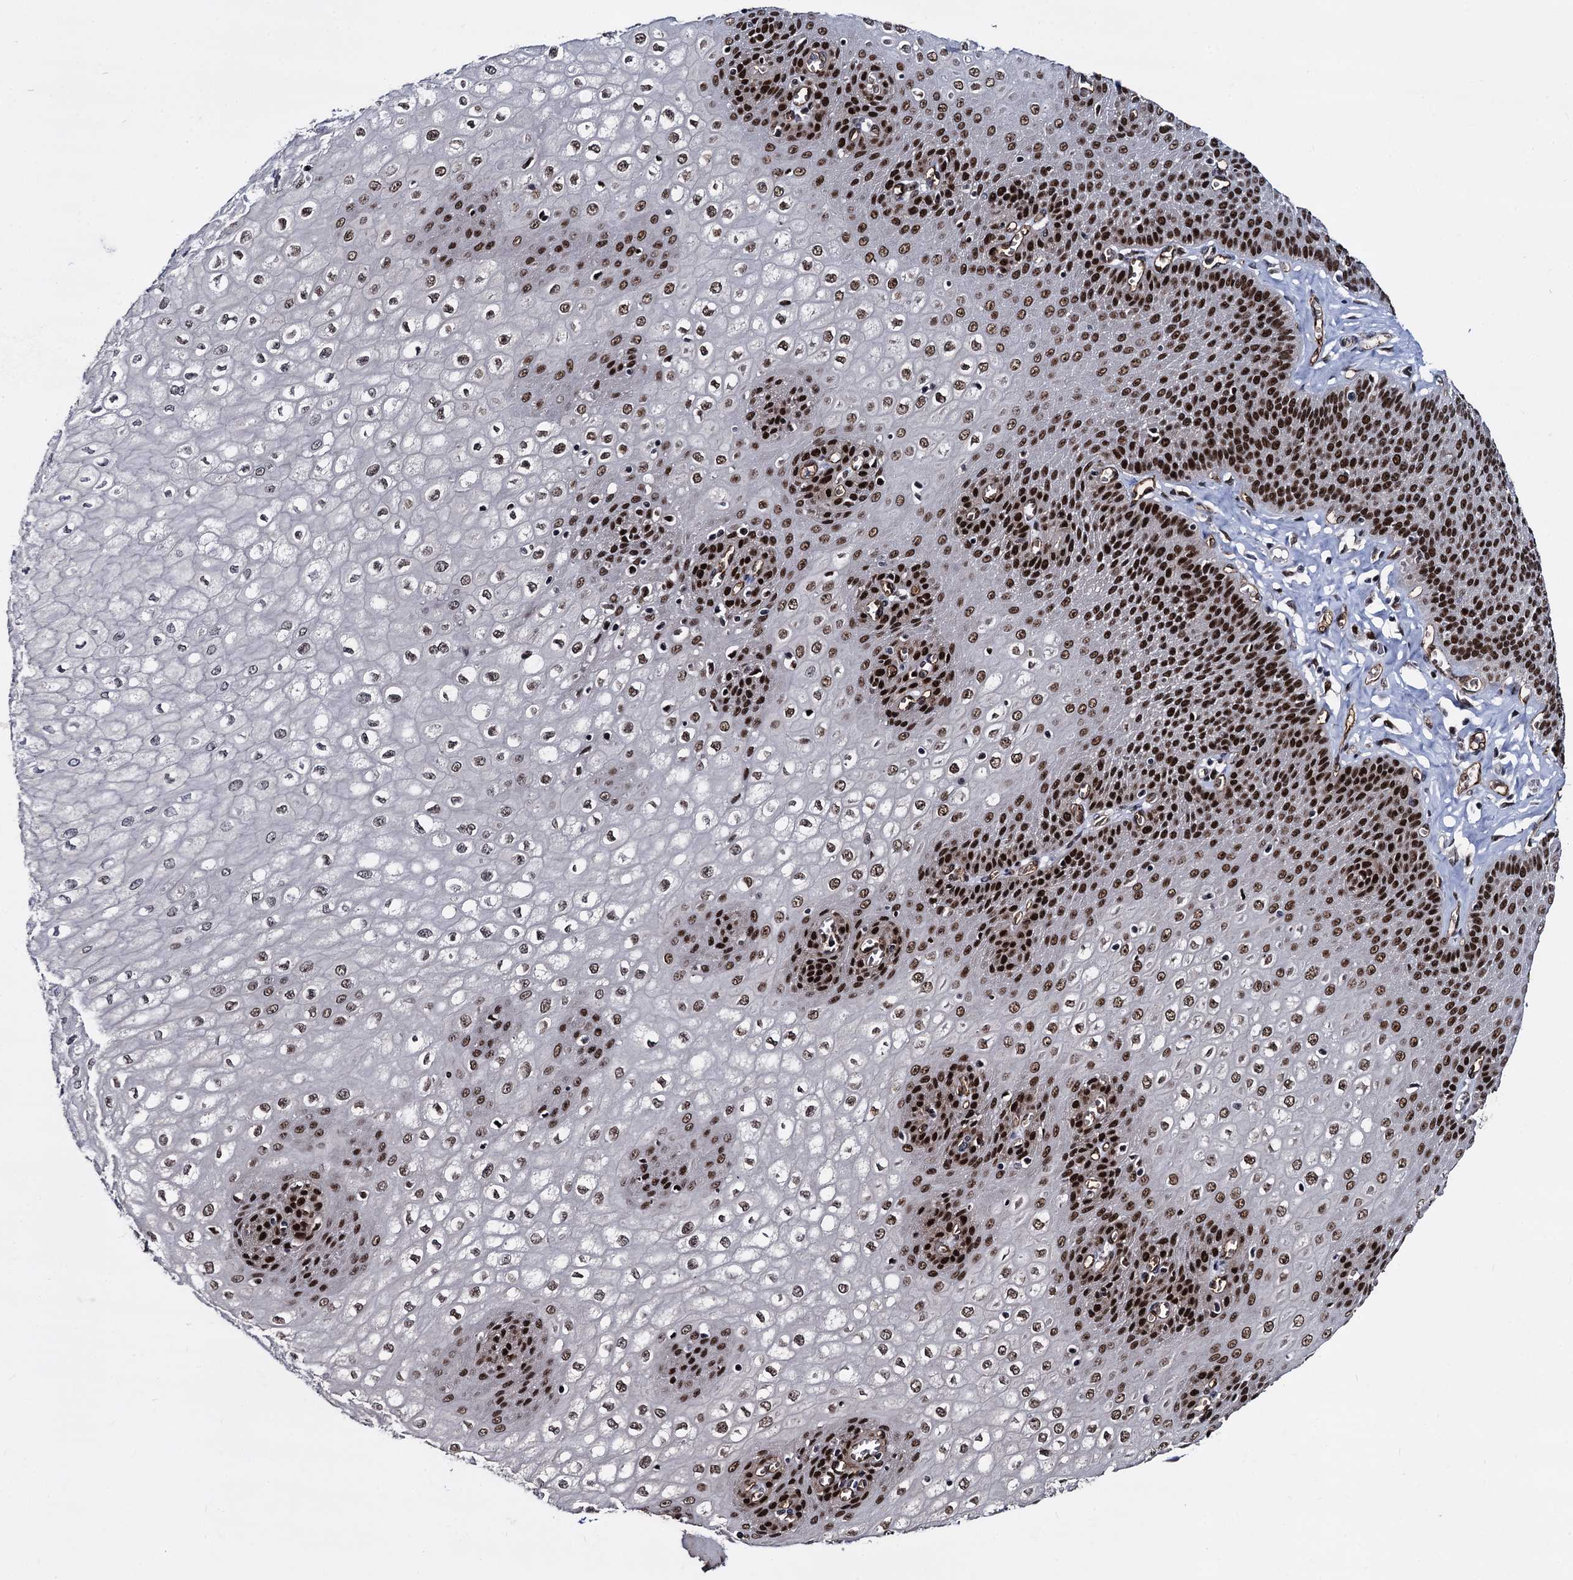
{"staining": {"intensity": "strong", "quantity": ">75%", "location": "nuclear"}, "tissue": "esophagus", "cell_type": "Squamous epithelial cells", "image_type": "normal", "snomed": [{"axis": "morphology", "description": "Normal tissue, NOS"}, {"axis": "topography", "description": "Esophagus"}], "caption": "Approximately >75% of squamous epithelial cells in benign human esophagus show strong nuclear protein positivity as visualized by brown immunohistochemical staining.", "gene": "GALNT11", "patient": {"sex": "male", "age": 60}}